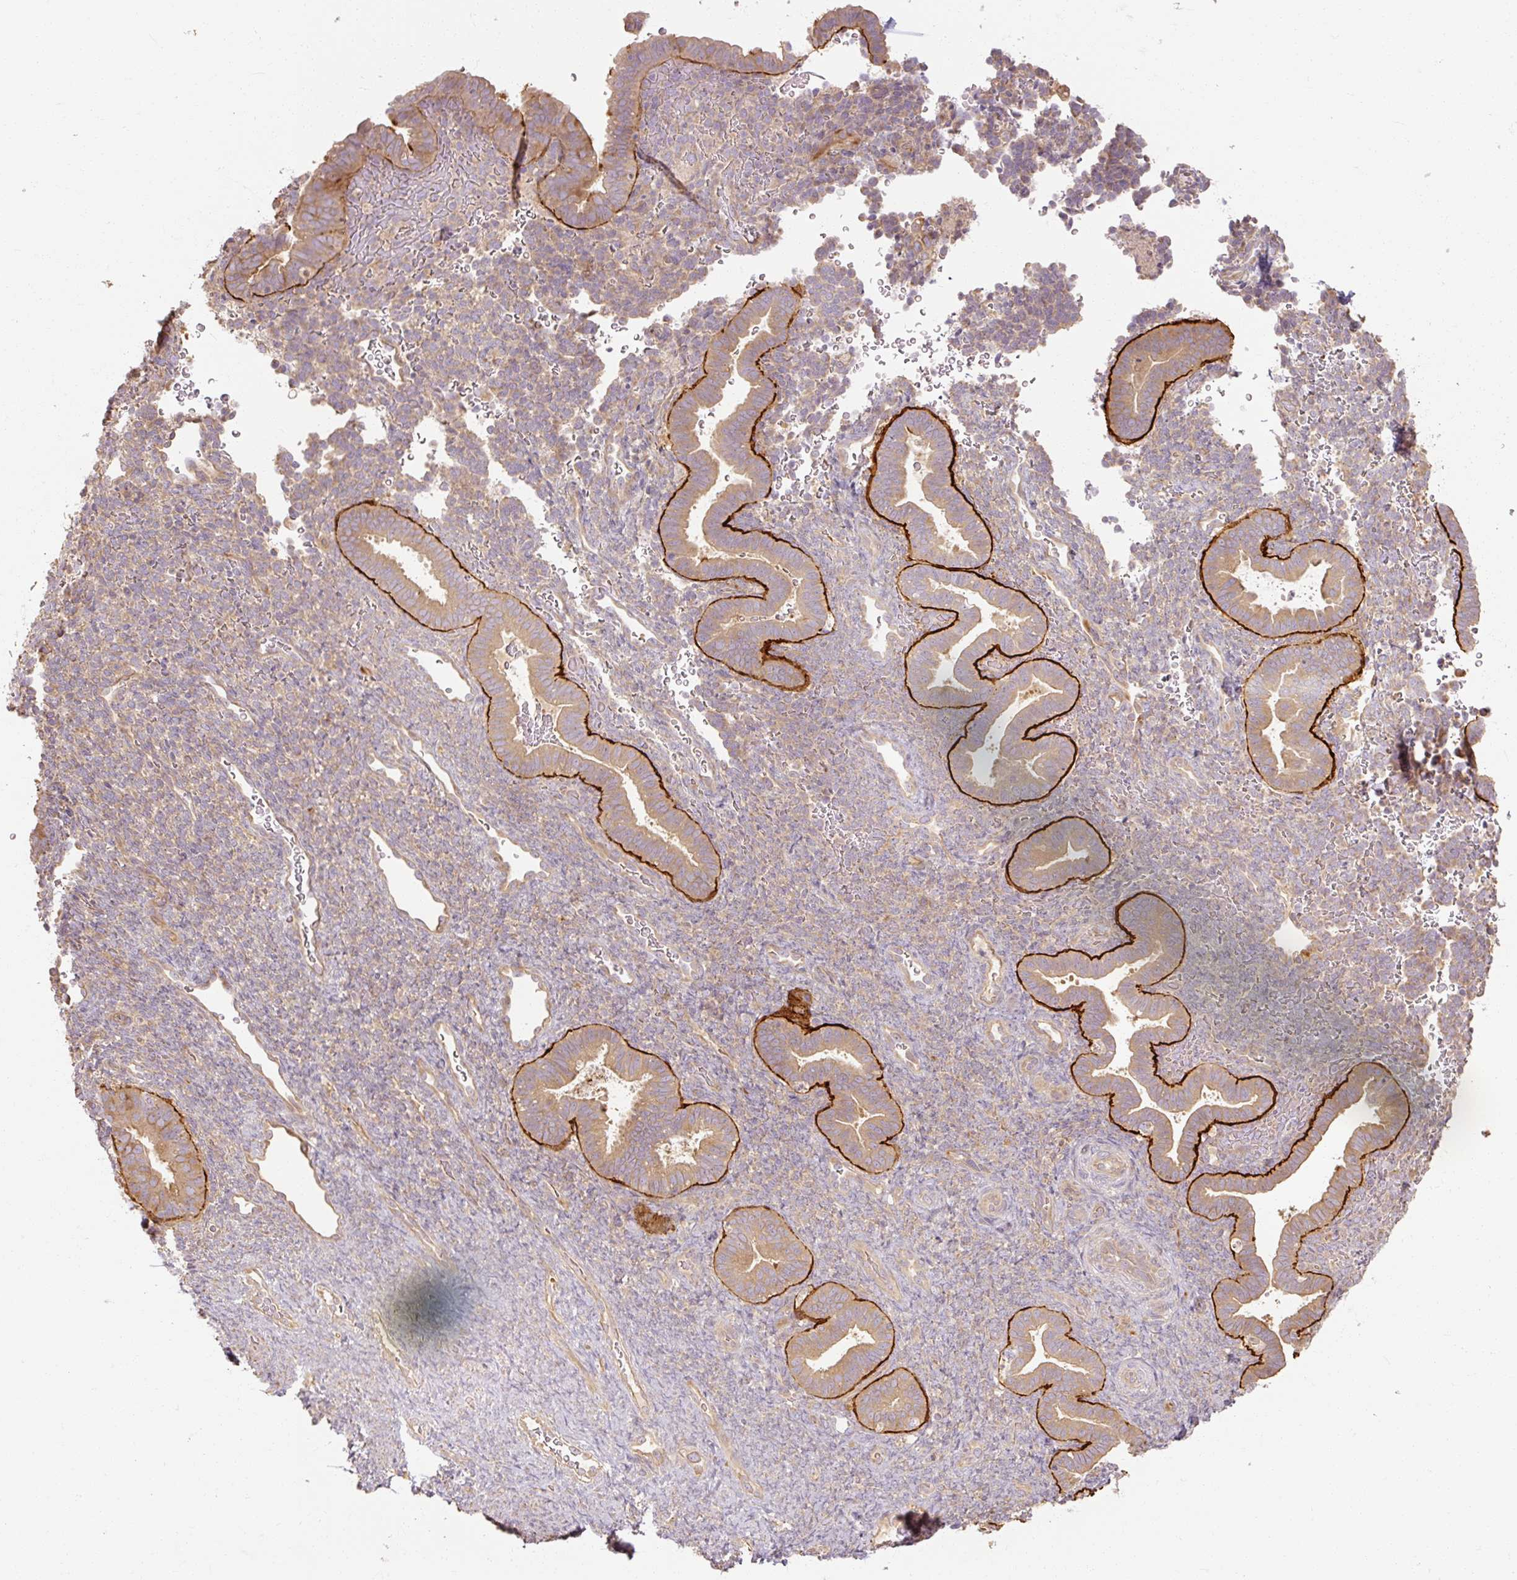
{"staining": {"intensity": "weak", "quantity": "25%-75%", "location": "cytoplasmic/membranous"}, "tissue": "endometrium", "cell_type": "Cells in endometrial stroma", "image_type": "normal", "snomed": [{"axis": "morphology", "description": "Normal tissue, NOS"}, {"axis": "topography", "description": "Endometrium"}], "caption": "Immunohistochemical staining of benign human endometrium reveals 25%-75% levels of weak cytoplasmic/membranous protein positivity in approximately 25%-75% of cells in endometrial stroma.", "gene": "RB1CC1", "patient": {"sex": "female", "age": 34}}